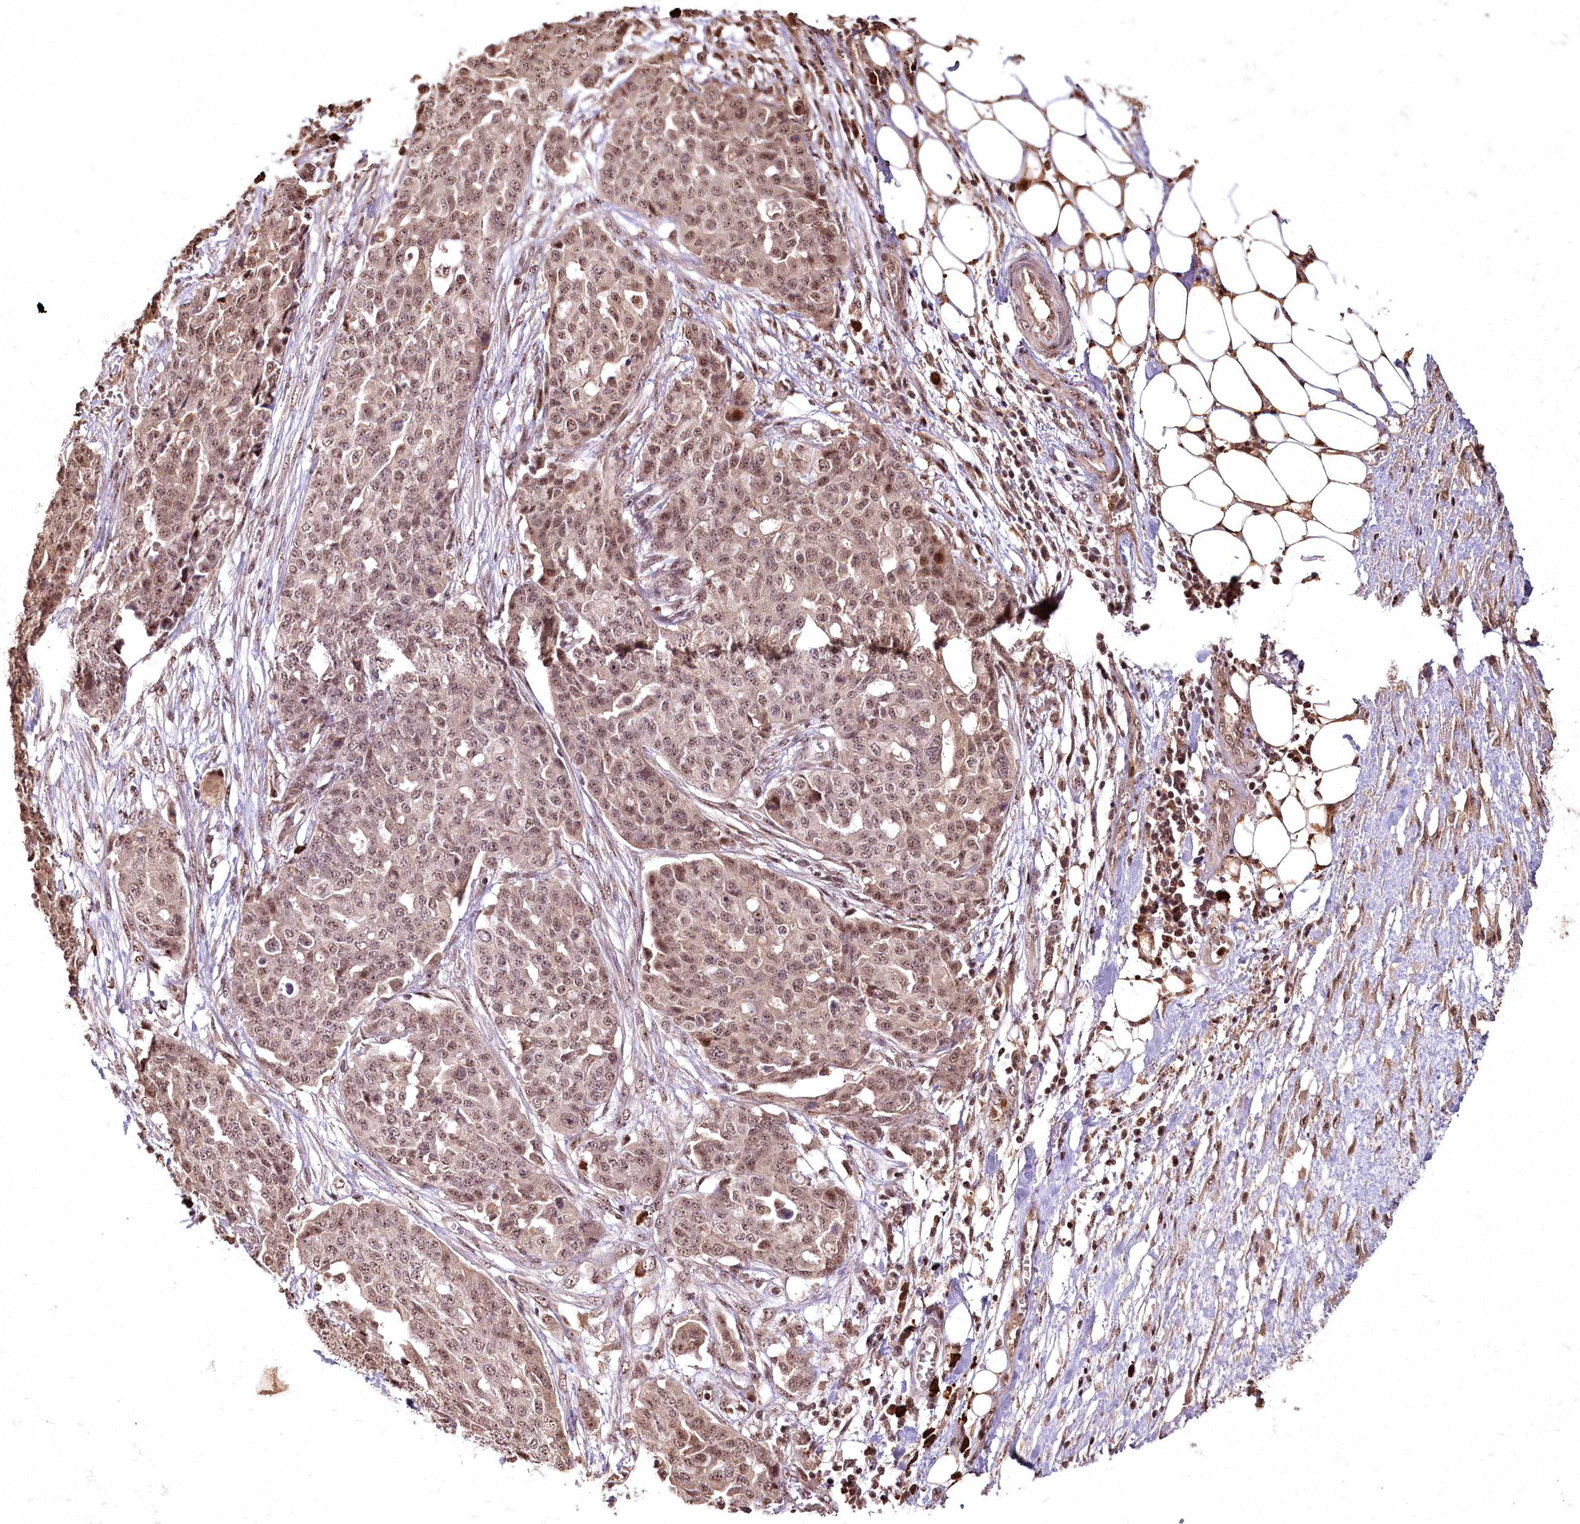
{"staining": {"intensity": "weak", "quantity": ">75%", "location": "nuclear"}, "tissue": "ovarian cancer", "cell_type": "Tumor cells", "image_type": "cancer", "snomed": [{"axis": "morphology", "description": "Cystadenocarcinoma, serous, NOS"}, {"axis": "topography", "description": "Soft tissue"}, {"axis": "topography", "description": "Ovary"}], "caption": "Ovarian cancer tissue demonstrates weak nuclear expression in approximately >75% of tumor cells, visualized by immunohistochemistry.", "gene": "PYROXD1", "patient": {"sex": "female", "age": 57}}